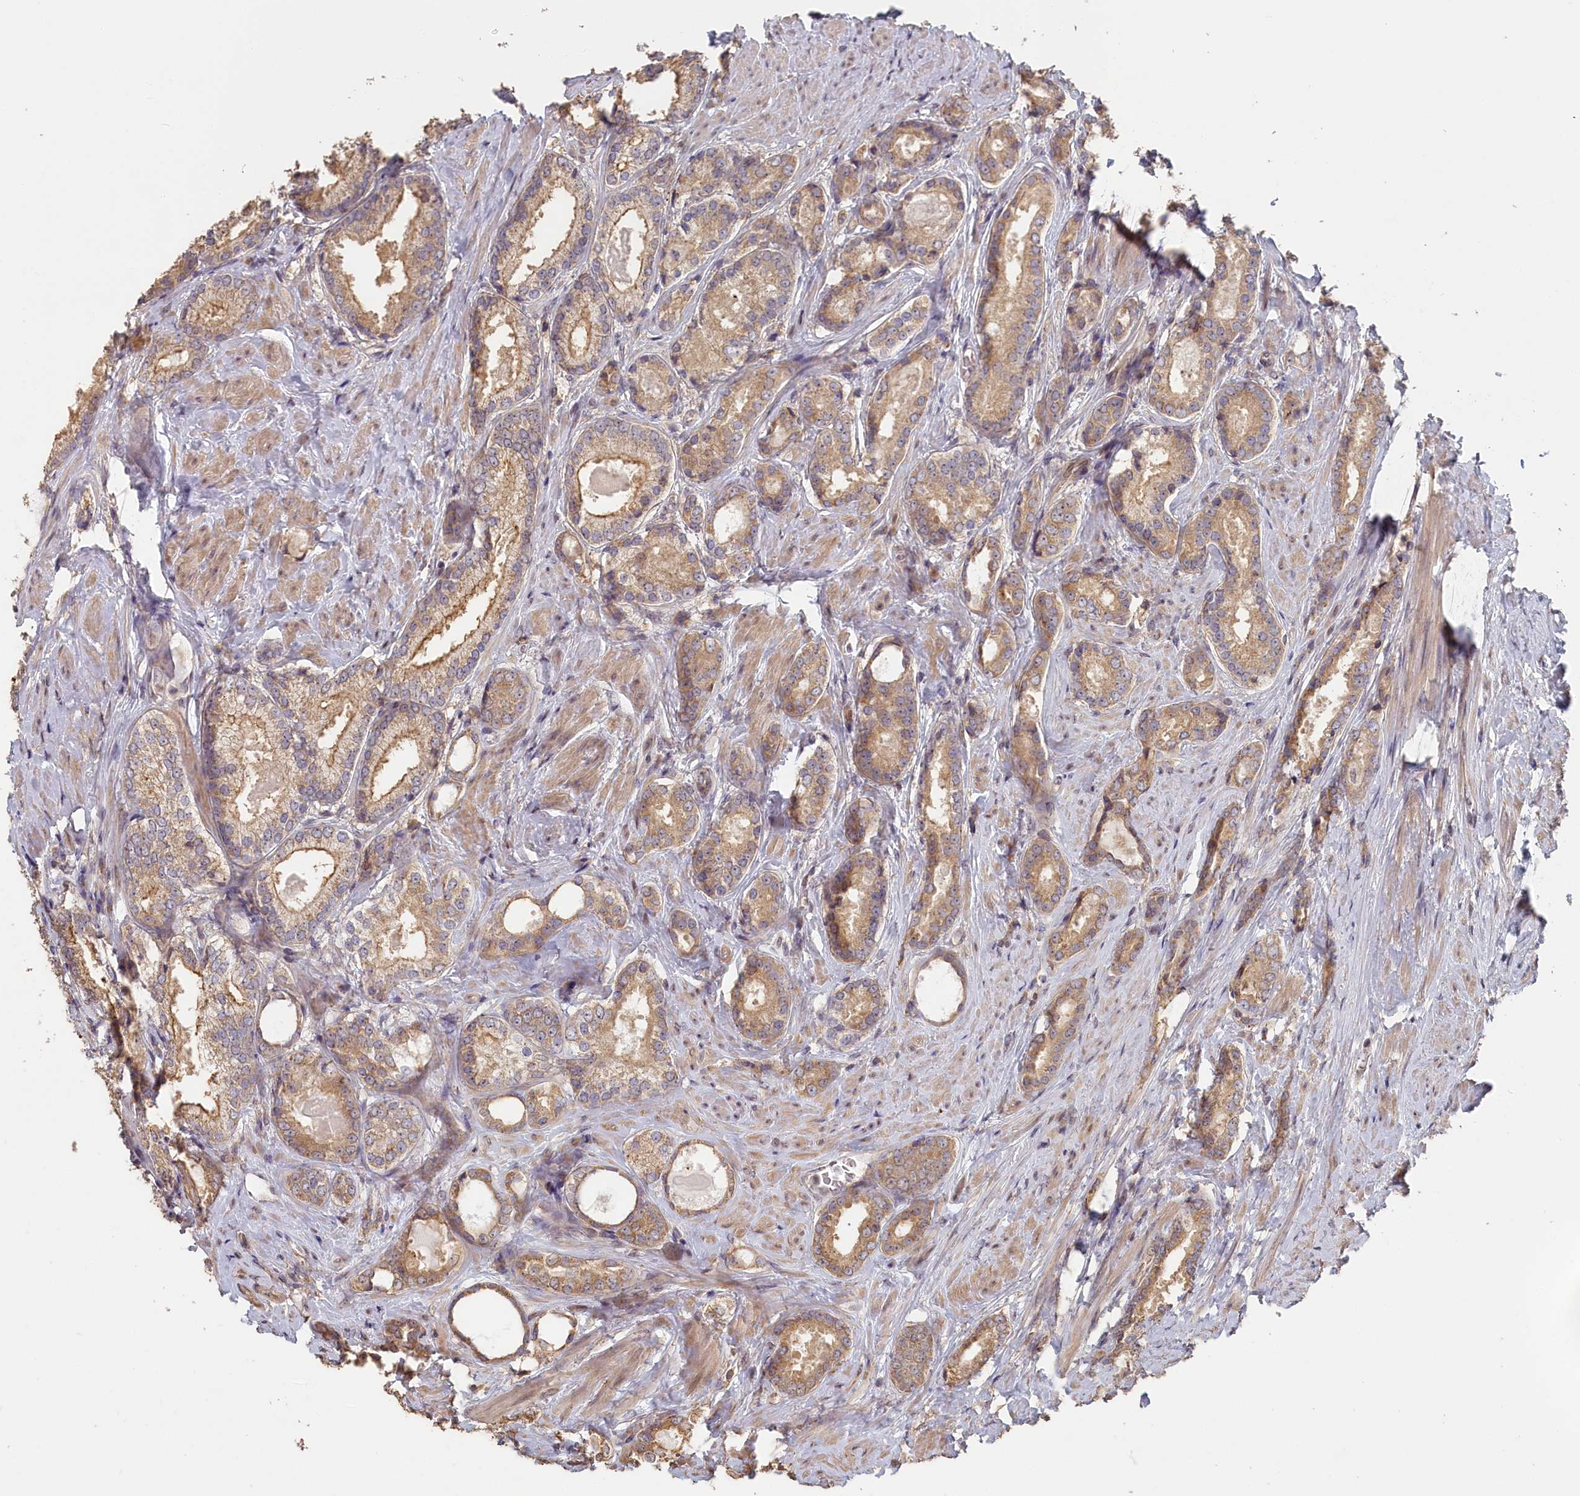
{"staining": {"intensity": "moderate", "quantity": ">75%", "location": "cytoplasmic/membranous"}, "tissue": "prostate cancer", "cell_type": "Tumor cells", "image_type": "cancer", "snomed": [{"axis": "morphology", "description": "Adenocarcinoma, Low grade"}, {"axis": "topography", "description": "Prostate"}], "caption": "This histopathology image exhibits prostate cancer stained with IHC to label a protein in brown. The cytoplasmic/membranous of tumor cells show moderate positivity for the protein. Nuclei are counter-stained blue.", "gene": "STX16", "patient": {"sex": "male", "age": 68}}